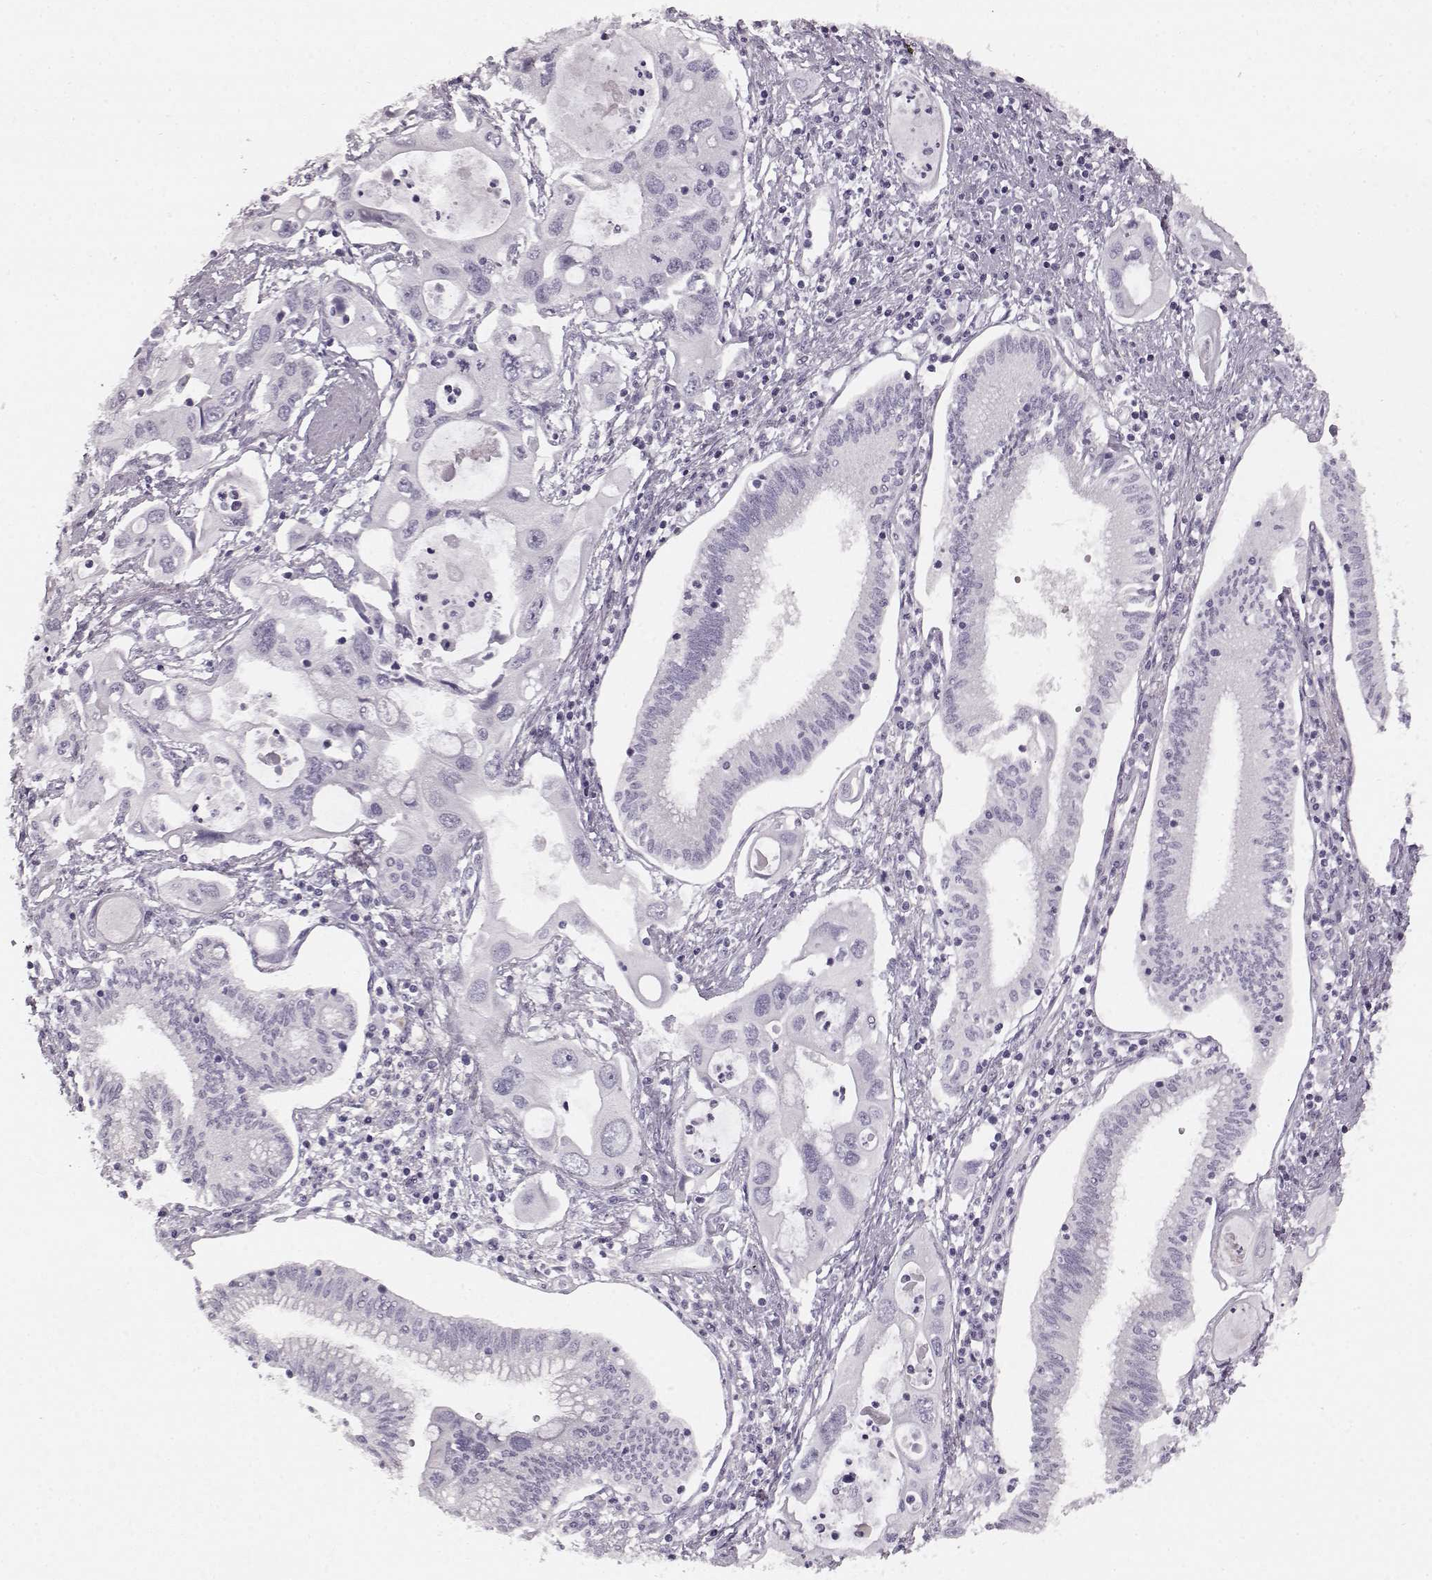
{"staining": {"intensity": "negative", "quantity": "none", "location": "none"}, "tissue": "pancreatic cancer", "cell_type": "Tumor cells", "image_type": "cancer", "snomed": [{"axis": "morphology", "description": "Adenocarcinoma, NOS"}, {"axis": "topography", "description": "Pancreas"}], "caption": "High magnification brightfield microscopy of pancreatic cancer stained with DAB (brown) and counterstained with hematoxylin (blue): tumor cells show no significant staining. (Stains: DAB immunohistochemistry (IHC) with hematoxylin counter stain, Microscopy: brightfield microscopy at high magnification).", "gene": "KIAA0319", "patient": {"sex": "male", "age": 60}}